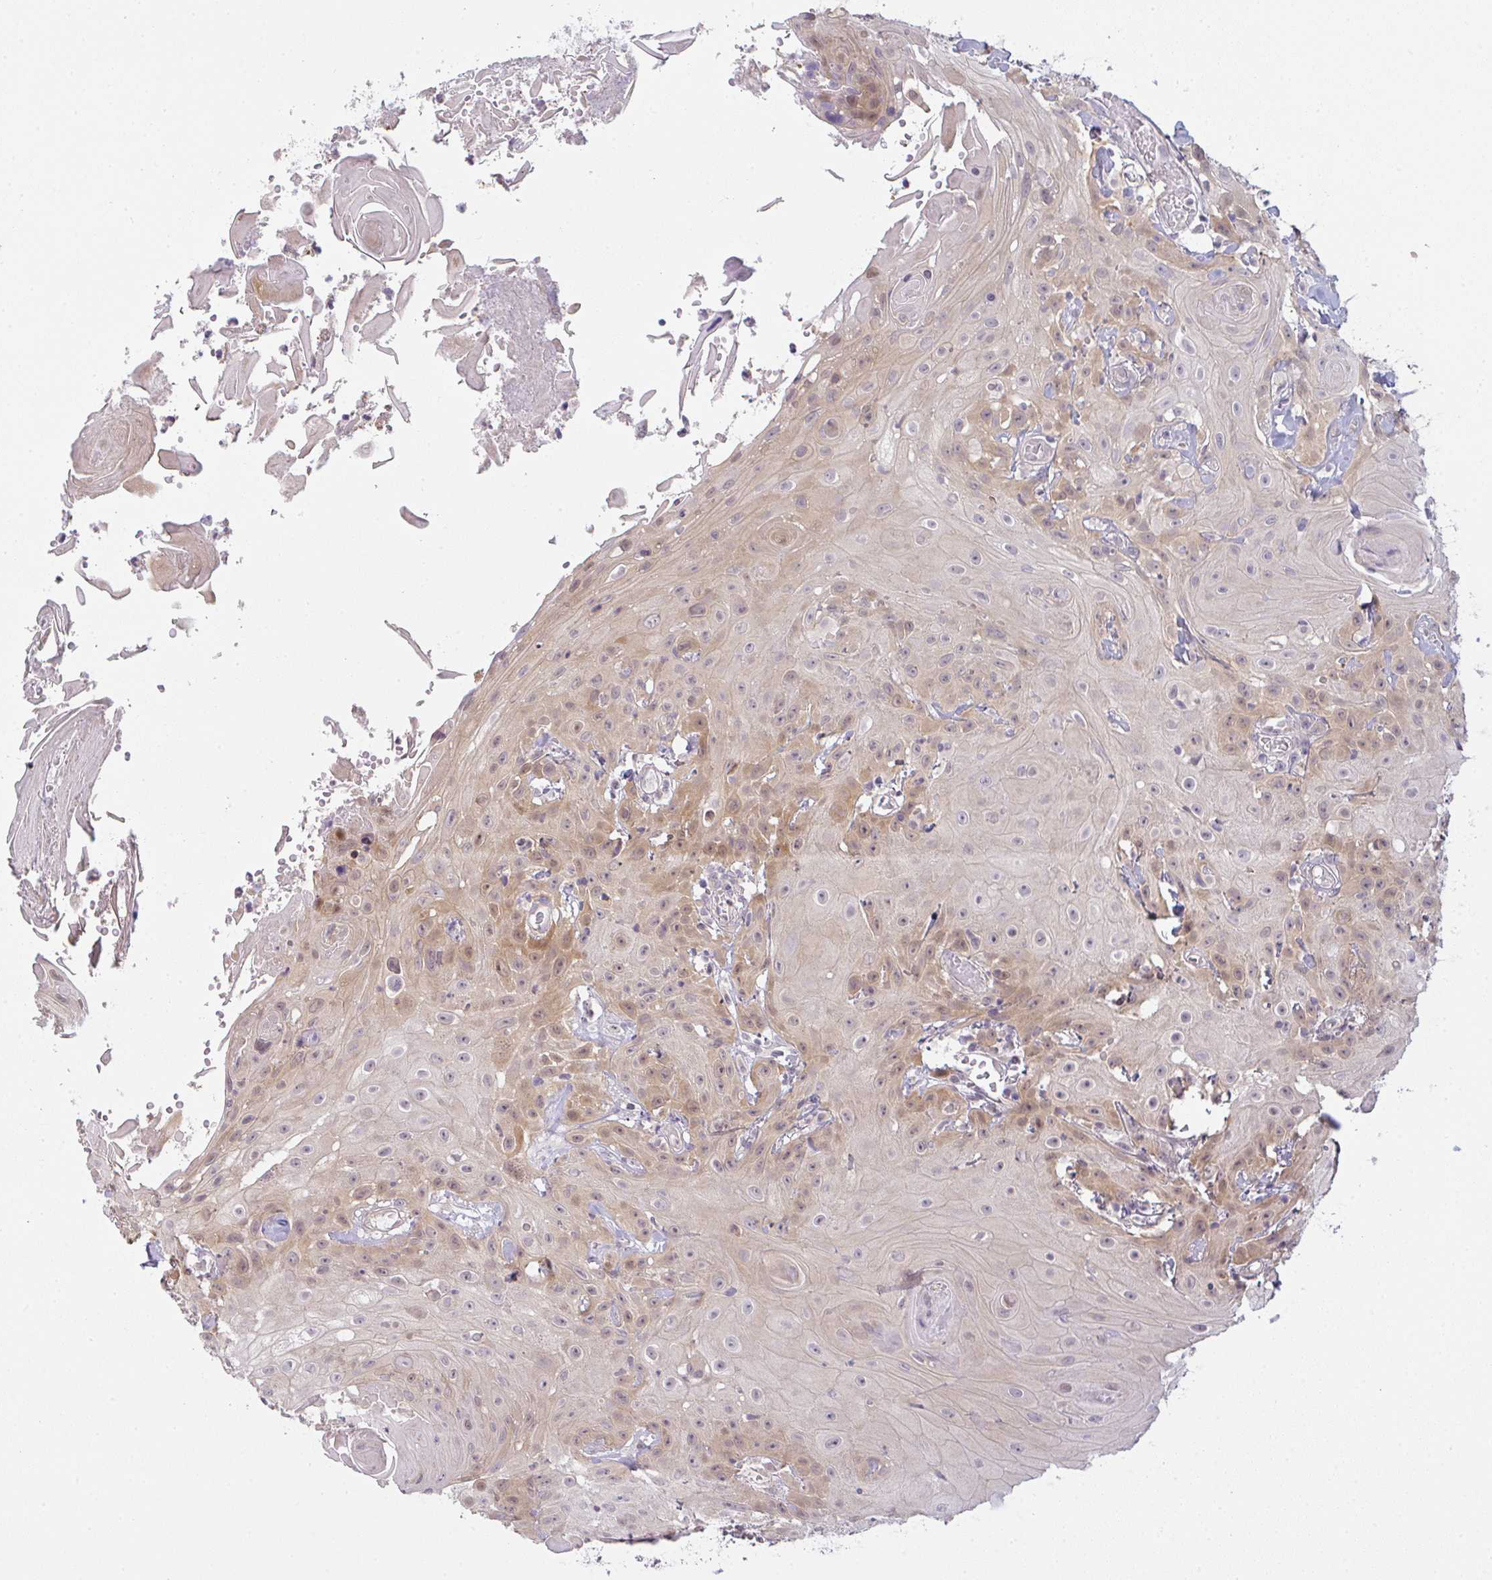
{"staining": {"intensity": "moderate", "quantity": "<25%", "location": "cytoplasmic/membranous,nuclear"}, "tissue": "head and neck cancer", "cell_type": "Tumor cells", "image_type": "cancer", "snomed": [{"axis": "morphology", "description": "Squamous cell carcinoma, NOS"}, {"axis": "topography", "description": "Skin"}, {"axis": "topography", "description": "Head-Neck"}], "caption": "Head and neck cancer (squamous cell carcinoma) tissue exhibits moderate cytoplasmic/membranous and nuclear expression in approximately <25% of tumor cells The staining was performed using DAB to visualize the protein expression in brown, while the nuclei were stained in blue with hematoxylin (Magnification: 20x).", "gene": "CSE1L", "patient": {"sex": "male", "age": 80}}